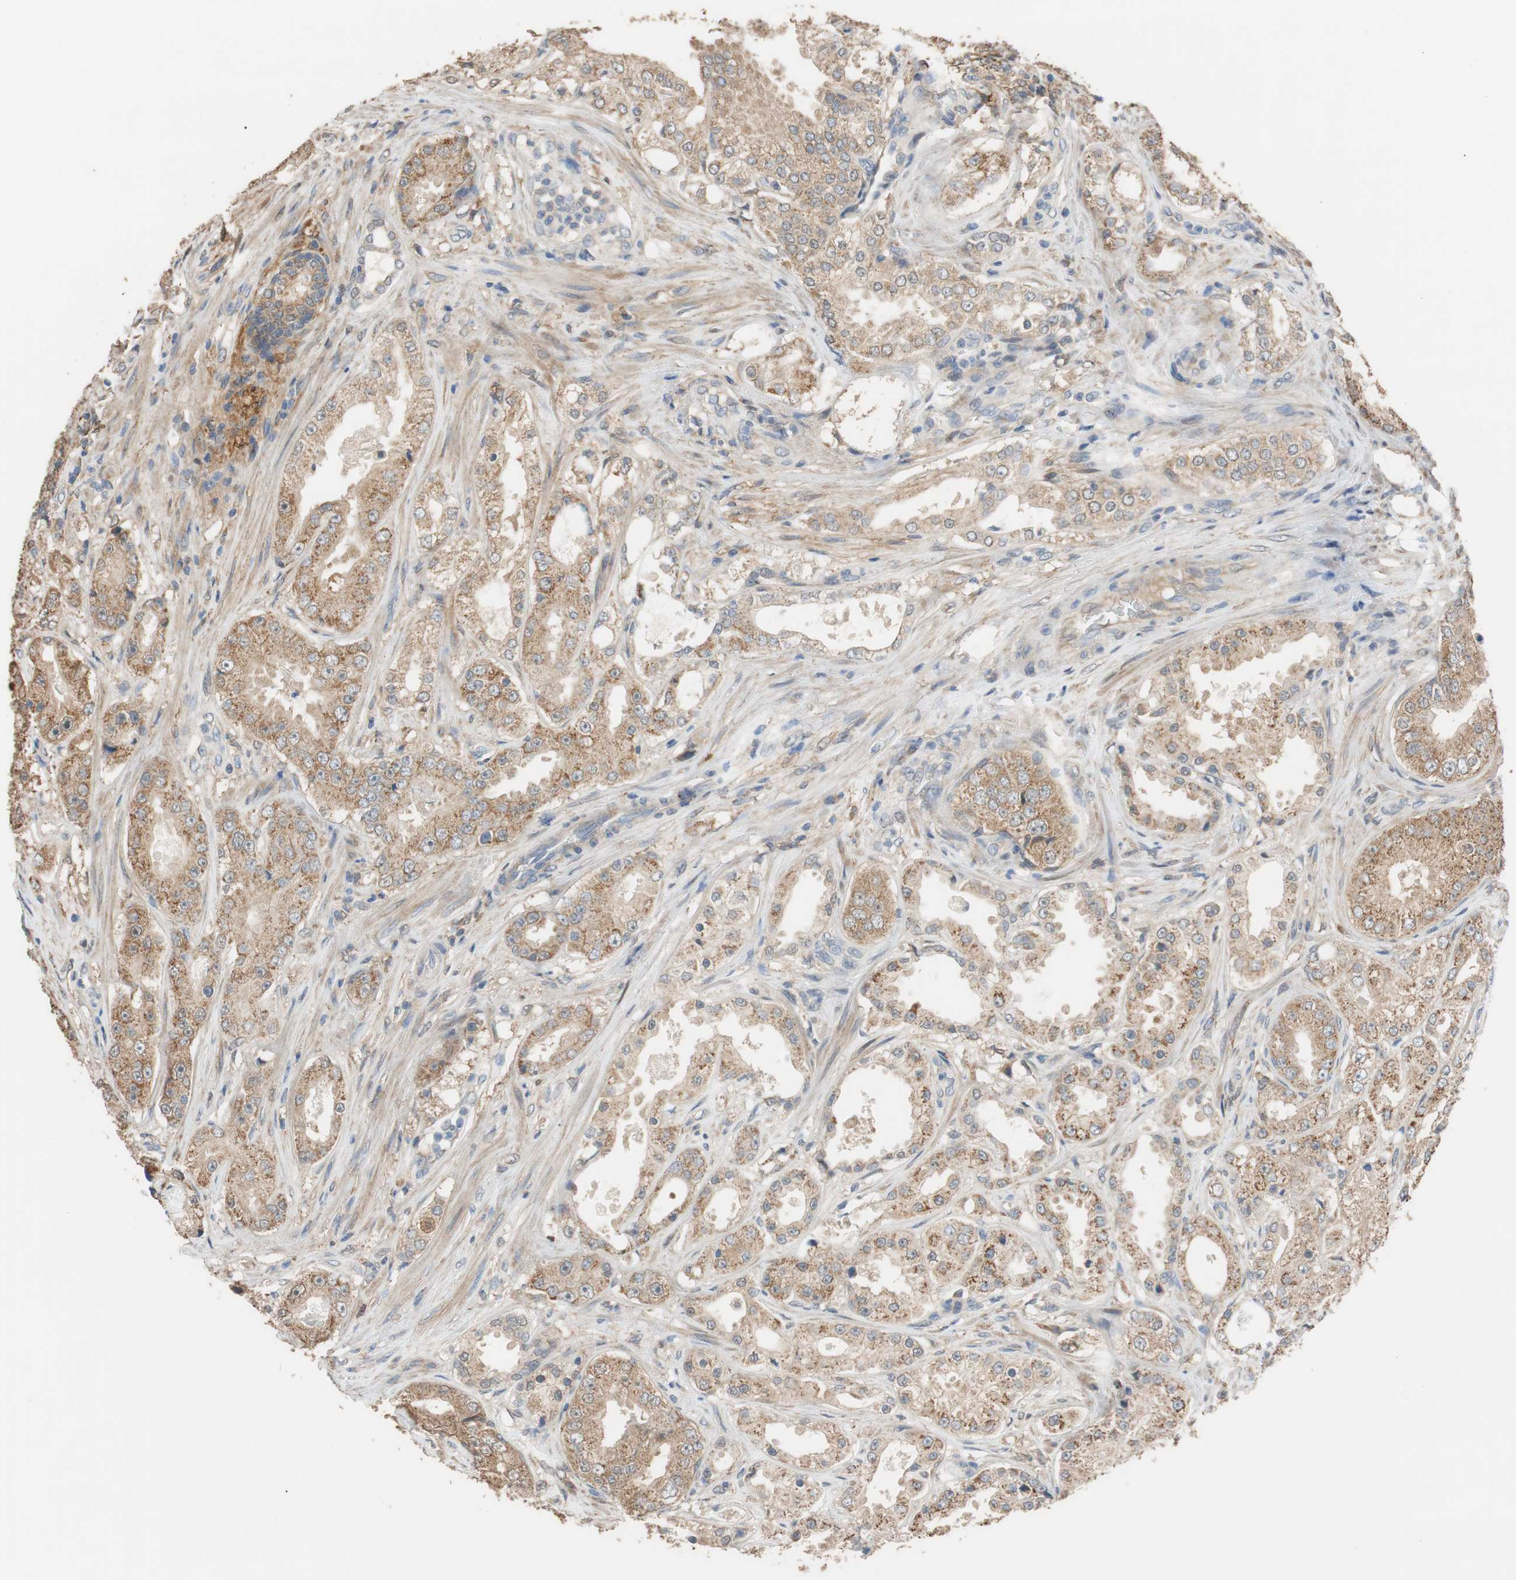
{"staining": {"intensity": "moderate", "quantity": ">75%", "location": "cytoplasmic/membranous"}, "tissue": "prostate cancer", "cell_type": "Tumor cells", "image_type": "cancer", "snomed": [{"axis": "morphology", "description": "Adenocarcinoma, High grade"}, {"axis": "topography", "description": "Prostate"}], "caption": "Protein staining of prostate cancer (adenocarcinoma (high-grade)) tissue exhibits moderate cytoplasmic/membranous positivity in about >75% of tumor cells. The staining is performed using DAB brown chromogen to label protein expression. The nuclei are counter-stained blue using hematoxylin.", "gene": "ALDH1A2", "patient": {"sex": "male", "age": 73}}